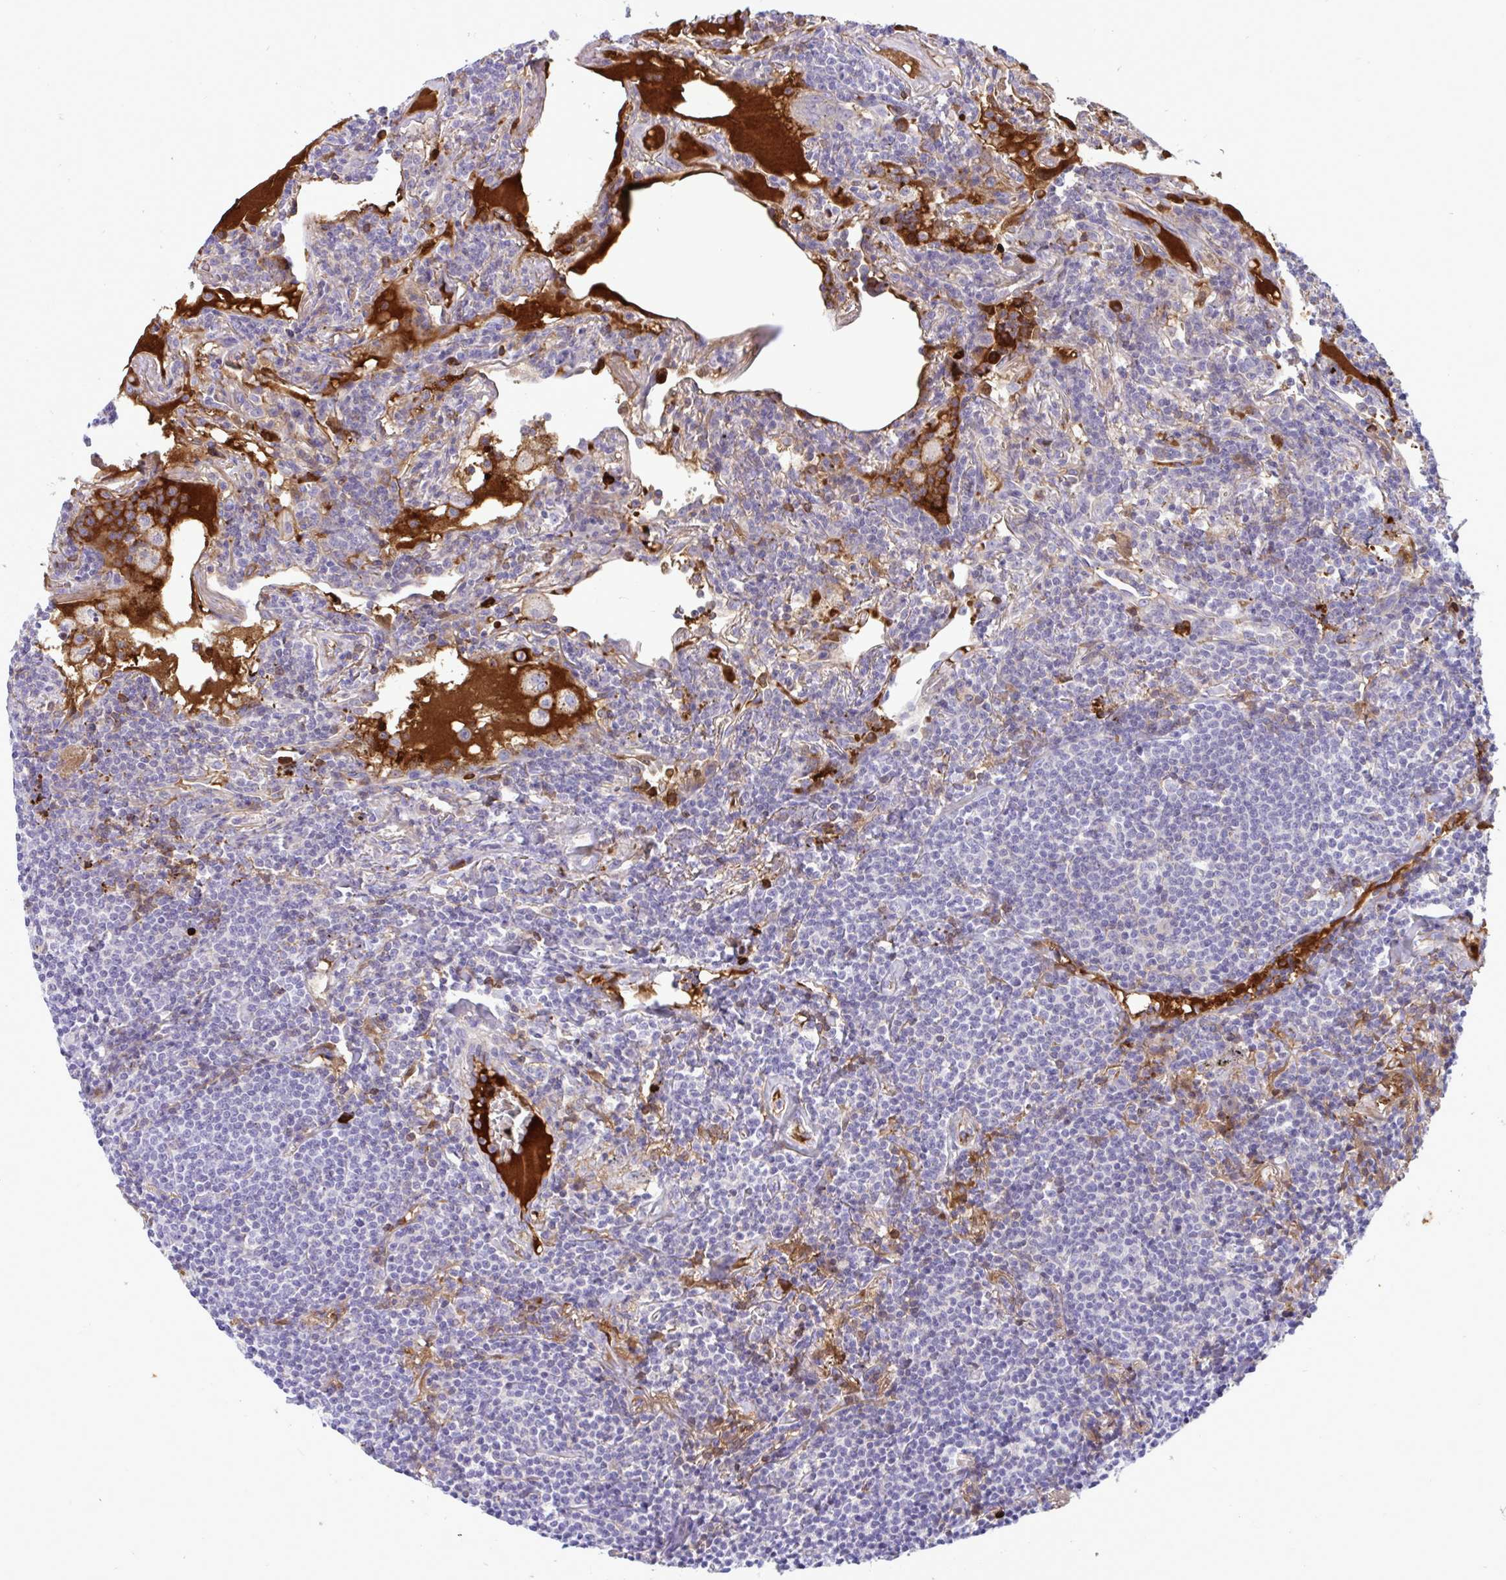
{"staining": {"intensity": "negative", "quantity": "none", "location": "none"}, "tissue": "lymphoma", "cell_type": "Tumor cells", "image_type": "cancer", "snomed": [{"axis": "morphology", "description": "Malignant lymphoma, non-Hodgkin's type, Low grade"}, {"axis": "topography", "description": "Lung"}], "caption": "The photomicrograph shows no significant staining in tumor cells of low-grade malignant lymphoma, non-Hodgkin's type.", "gene": "F2", "patient": {"sex": "female", "age": 71}}